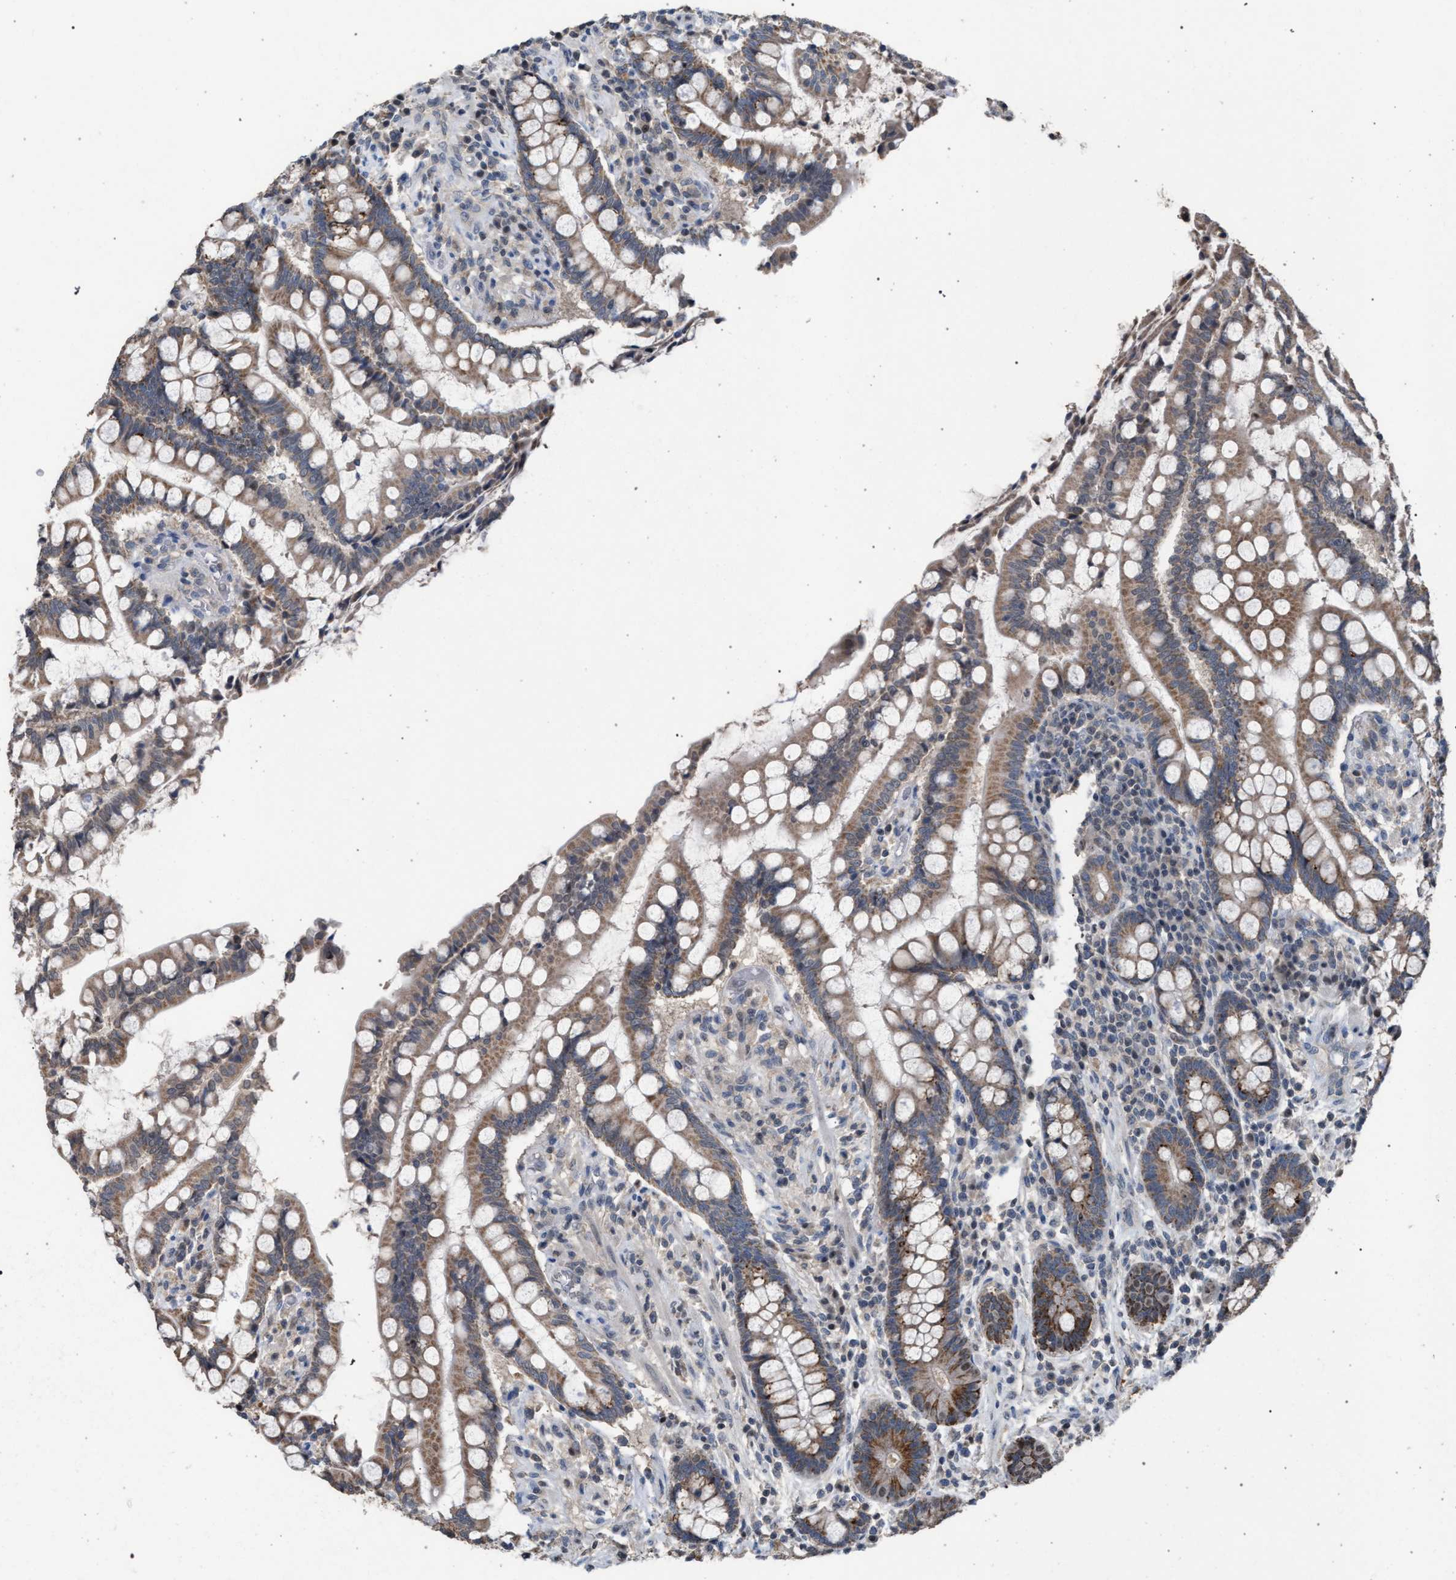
{"staining": {"intensity": "weak", "quantity": ">75%", "location": "cytoplasmic/membranous"}, "tissue": "colon", "cell_type": "Endothelial cells", "image_type": "normal", "snomed": [{"axis": "morphology", "description": "Normal tissue, NOS"}, {"axis": "topography", "description": "Colon"}], "caption": "IHC photomicrograph of unremarkable colon: colon stained using immunohistochemistry (IHC) demonstrates low levels of weak protein expression localized specifically in the cytoplasmic/membranous of endothelial cells, appearing as a cytoplasmic/membranous brown color.", "gene": "TECPR1", "patient": {"sex": "male", "age": 73}}